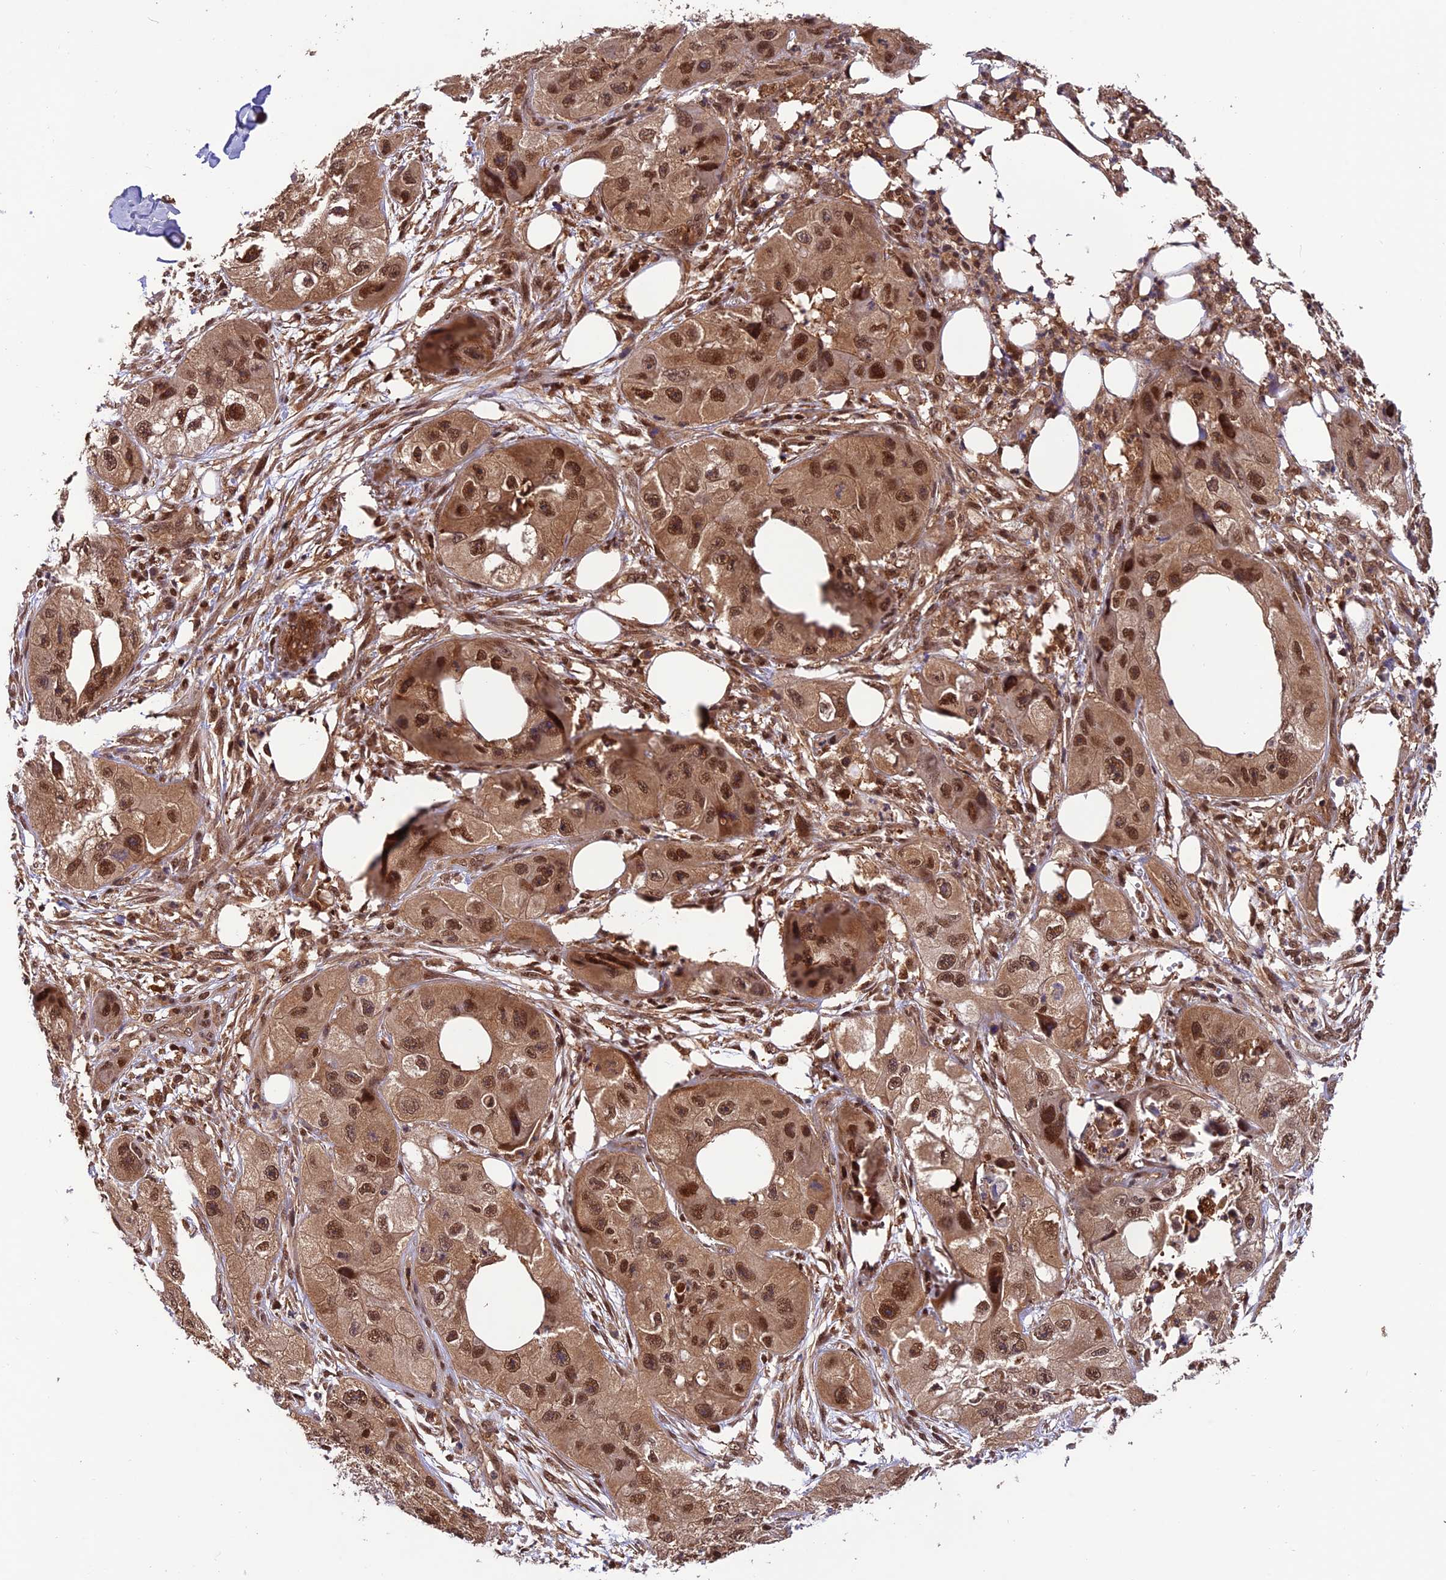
{"staining": {"intensity": "moderate", "quantity": ">75%", "location": "cytoplasmic/membranous,nuclear"}, "tissue": "skin cancer", "cell_type": "Tumor cells", "image_type": "cancer", "snomed": [{"axis": "morphology", "description": "Squamous cell carcinoma, NOS"}, {"axis": "topography", "description": "Skin"}, {"axis": "topography", "description": "Subcutis"}], "caption": "Immunohistochemical staining of squamous cell carcinoma (skin) displays medium levels of moderate cytoplasmic/membranous and nuclear protein positivity in about >75% of tumor cells.", "gene": "PSMB3", "patient": {"sex": "male", "age": 73}}